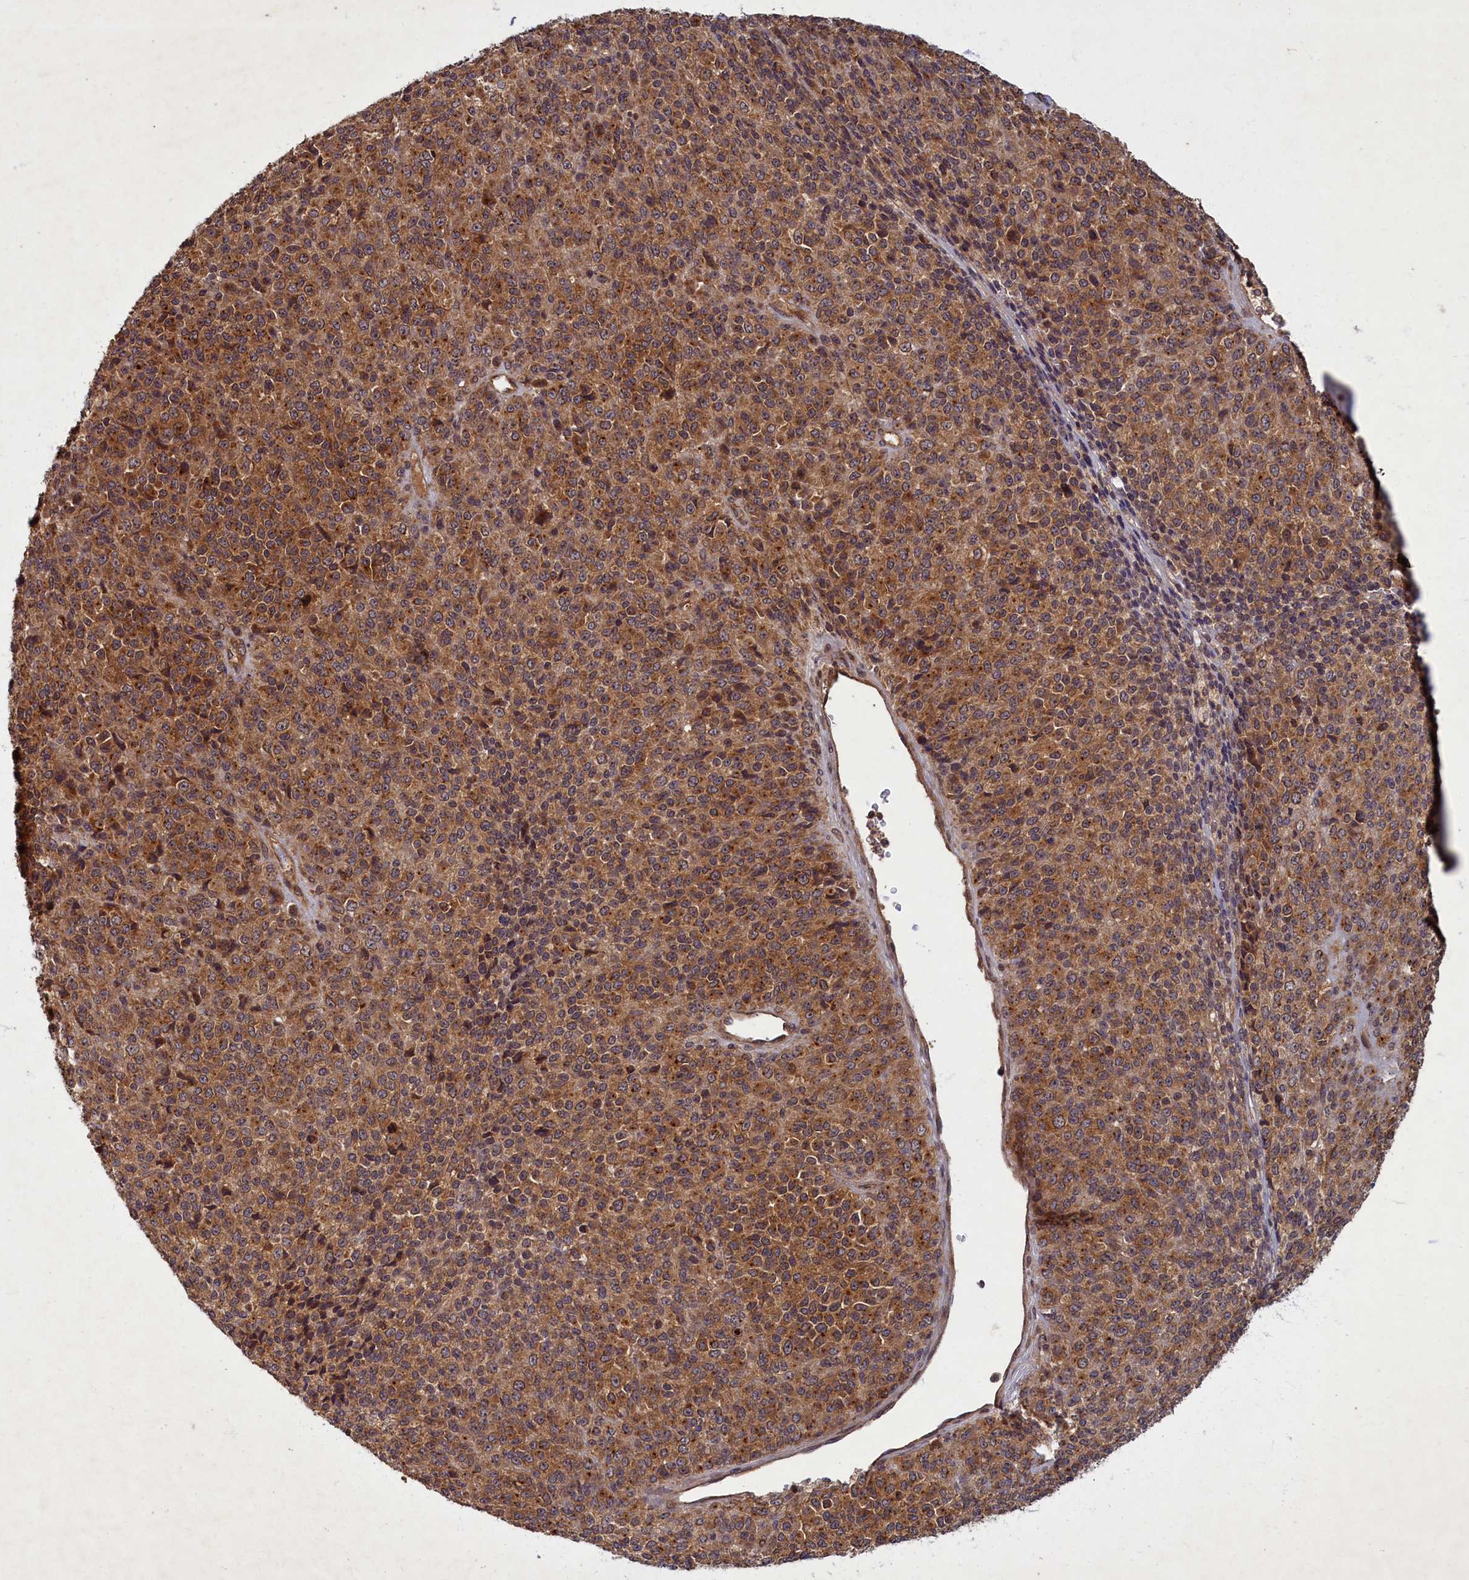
{"staining": {"intensity": "moderate", "quantity": ">75%", "location": "cytoplasmic/membranous"}, "tissue": "melanoma", "cell_type": "Tumor cells", "image_type": "cancer", "snomed": [{"axis": "morphology", "description": "Malignant melanoma, Metastatic site"}, {"axis": "topography", "description": "Brain"}], "caption": "Malignant melanoma (metastatic site) was stained to show a protein in brown. There is medium levels of moderate cytoplasmic/membranous staining in about >75% of tumor cells.", "gene": "BICD1", "patient": {"sex": "female", "age": 56}}